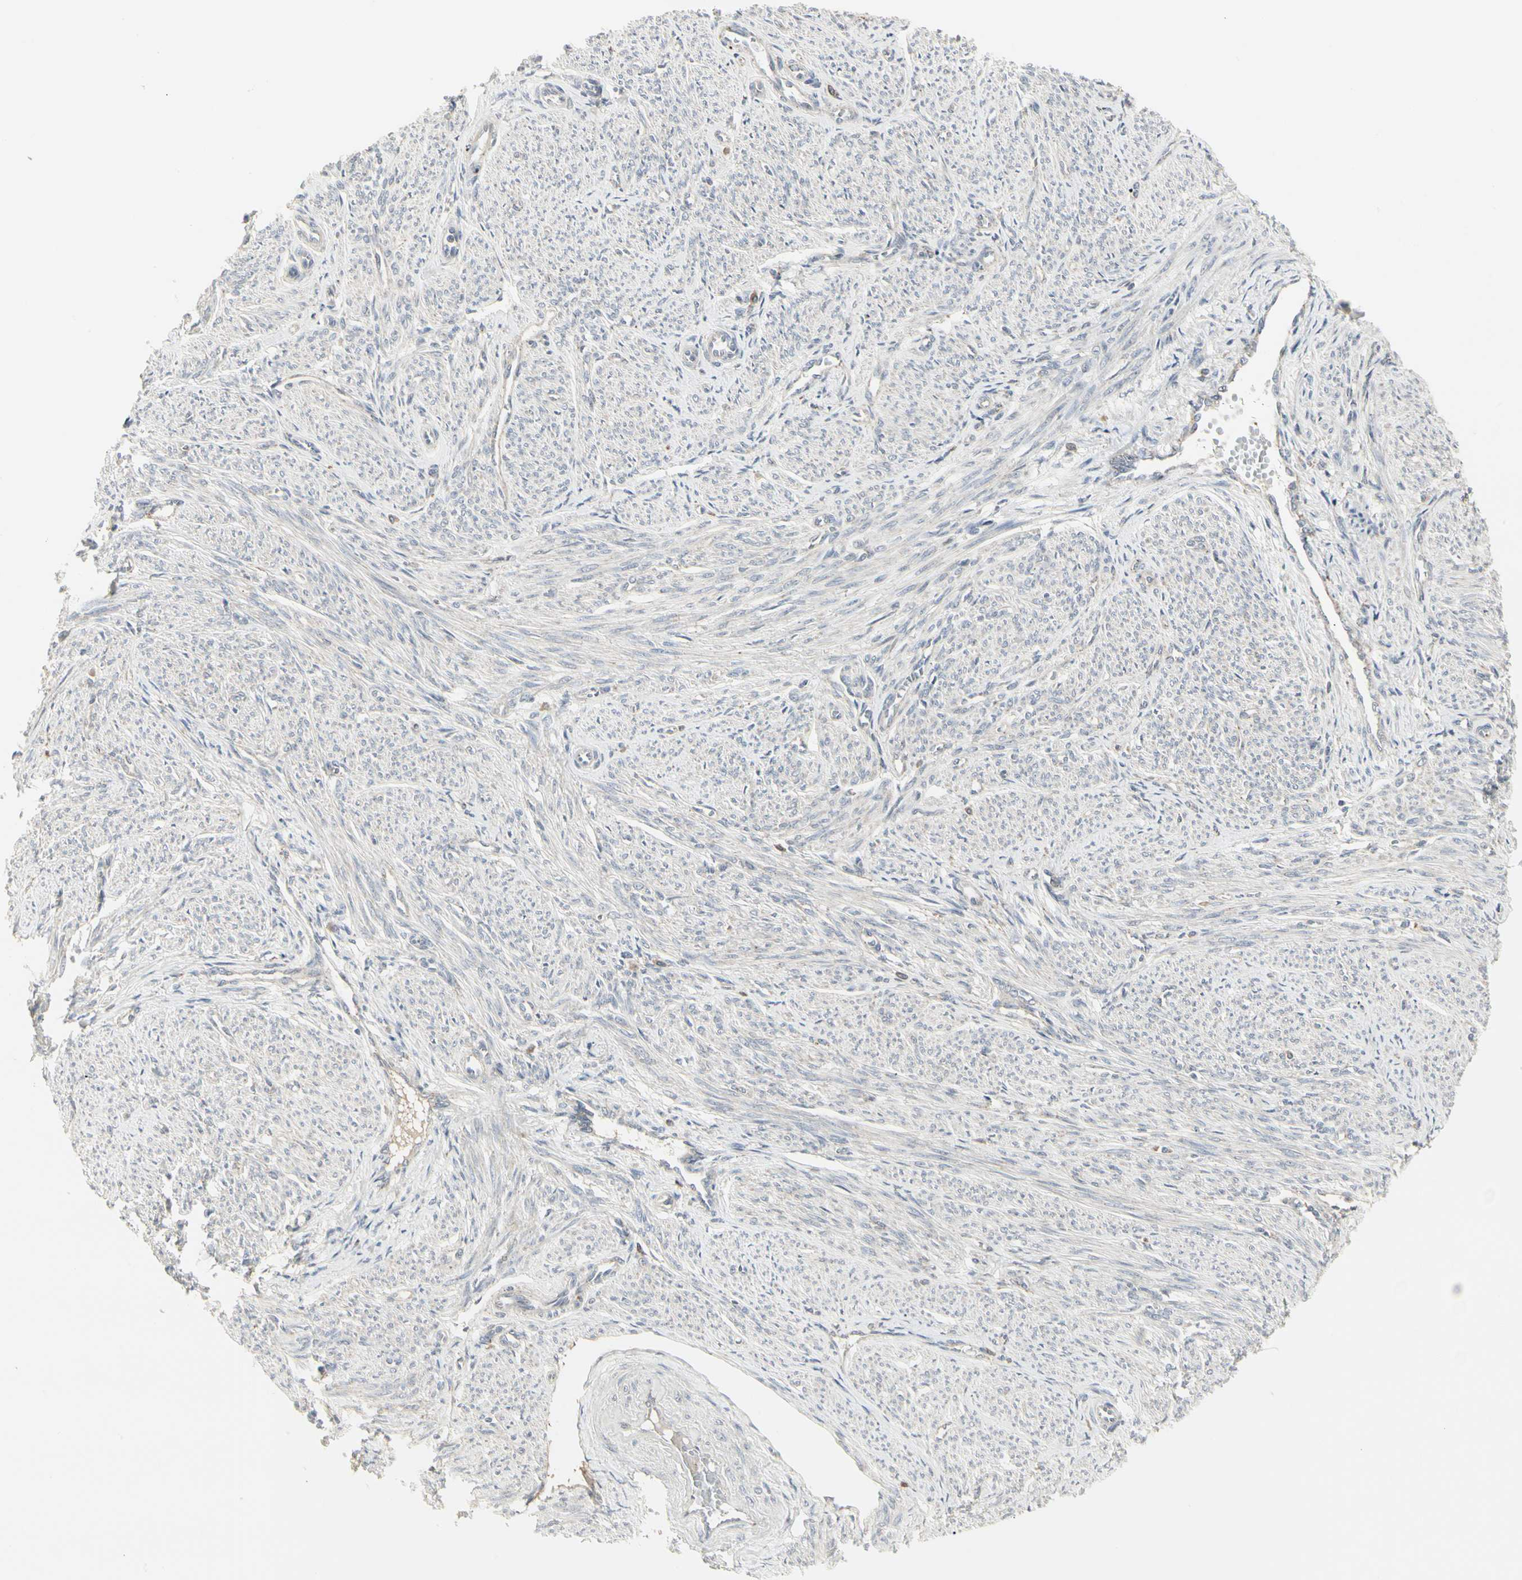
{"staining": {"intensity": "negative", "quantity": "none", "location": "none"}, "tissue": "smooth muscle", "cell_type": "Smooth muscle cells", "image_type": "normal", "snomed": [{"axis": "morphology", "description": "Normal tissue, NOS"}, {"axis": "topography", "description": "Smooth muscle"}], "caption": "Immunohistochemistry (IHC) of unremarkable human smooth muscle reveals no staining in smooth muscle cells. (Immunohistochemistry (IHC), brightfield microscopy, high magnification).", "gene": "GRN", "patient": {"sex": "female", "age": 65}}